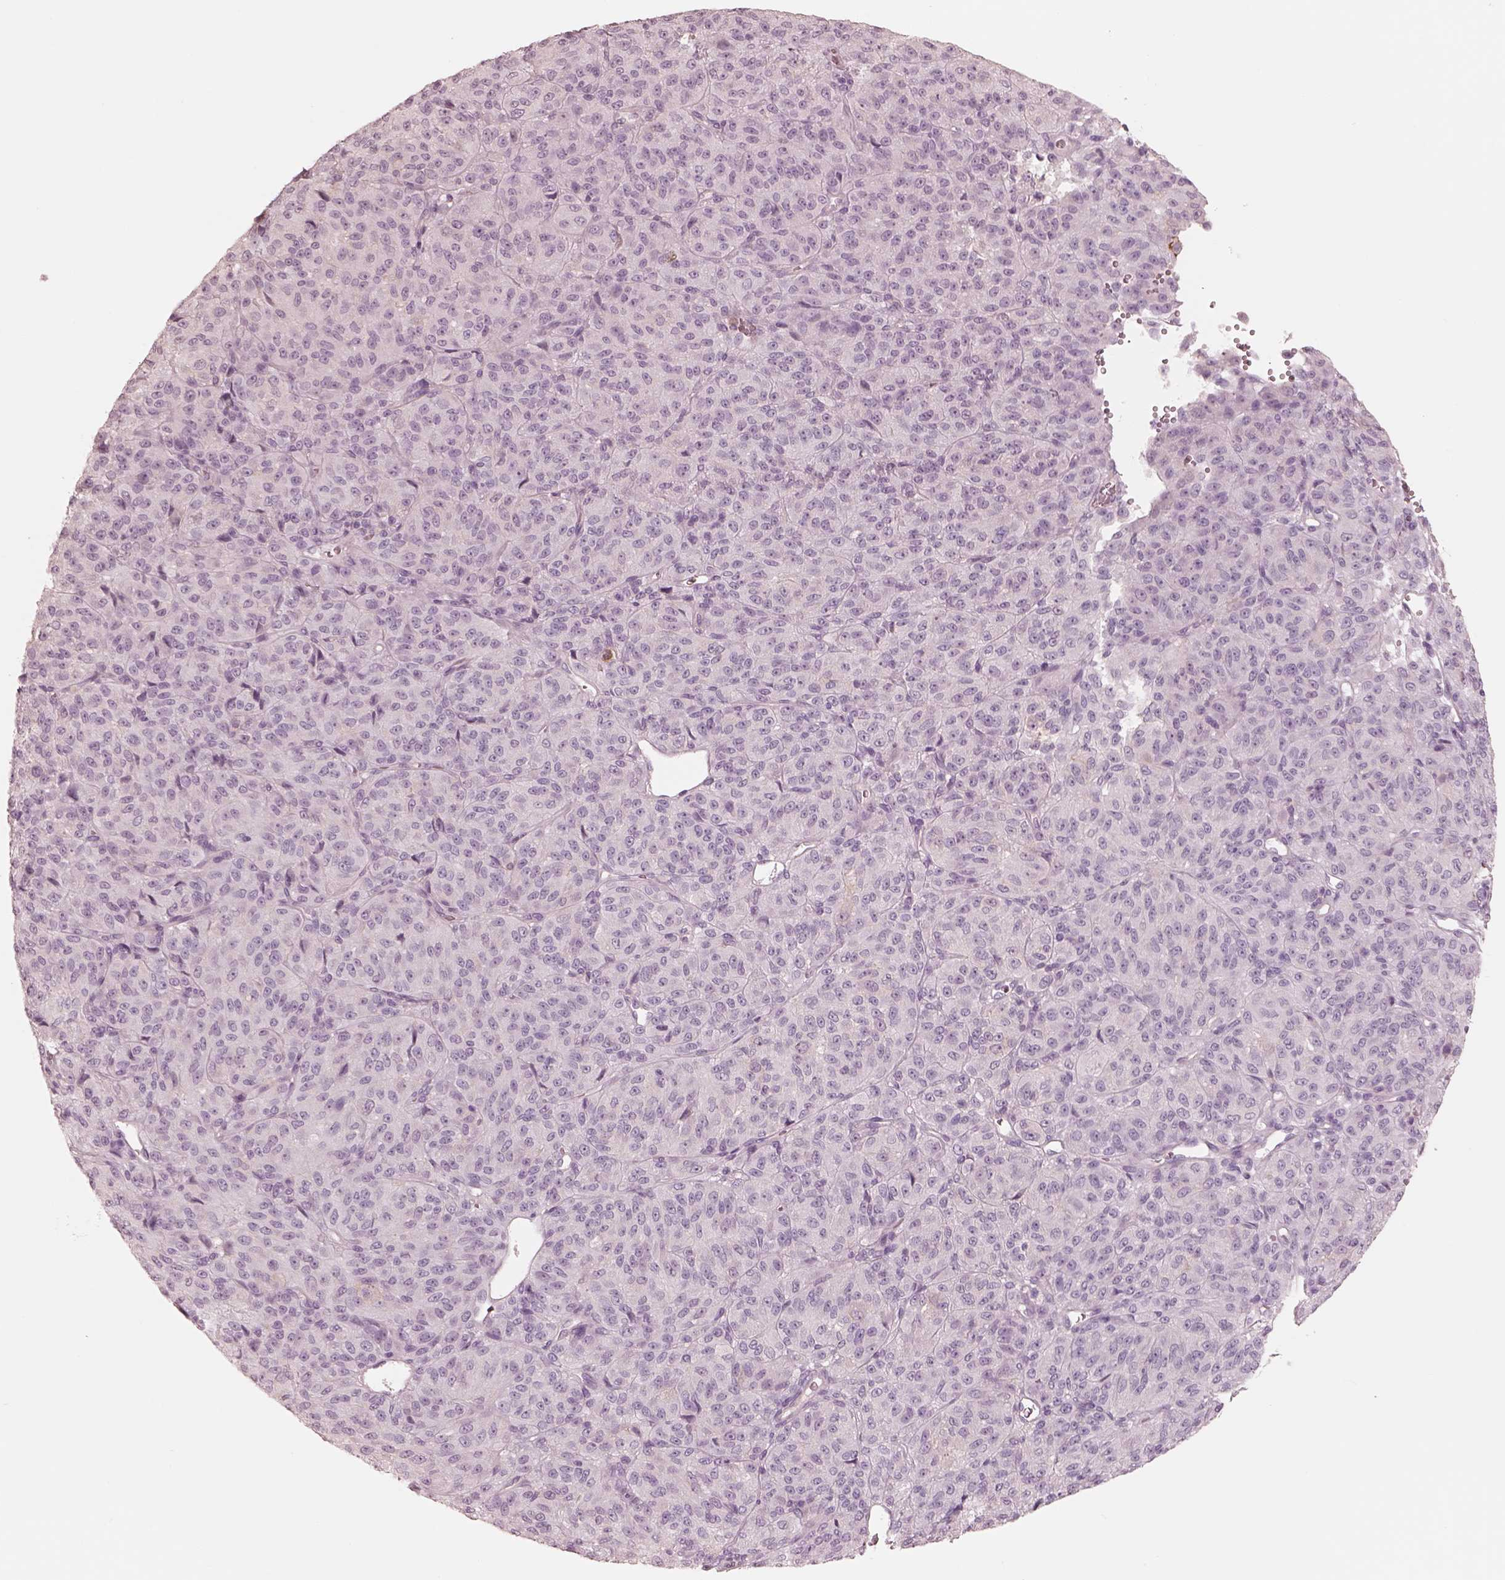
{"staining": {"intensity": "negative", "quantity": "none", "location": "none"}, "tissue": "melanoma", "cell_type": "Tumor cells", "image_type": "cancer", "snomed": [{"axis": "morphology", "description": "Malignant melanoma, Metastatic site"}, {"axis": "topography", "description": "Brain"}], "caption": "IHC of human melanoma shows no expression in tumor cells.", "gene": "GPRIN1", "patient": {"sex": "female", "age": 56}}